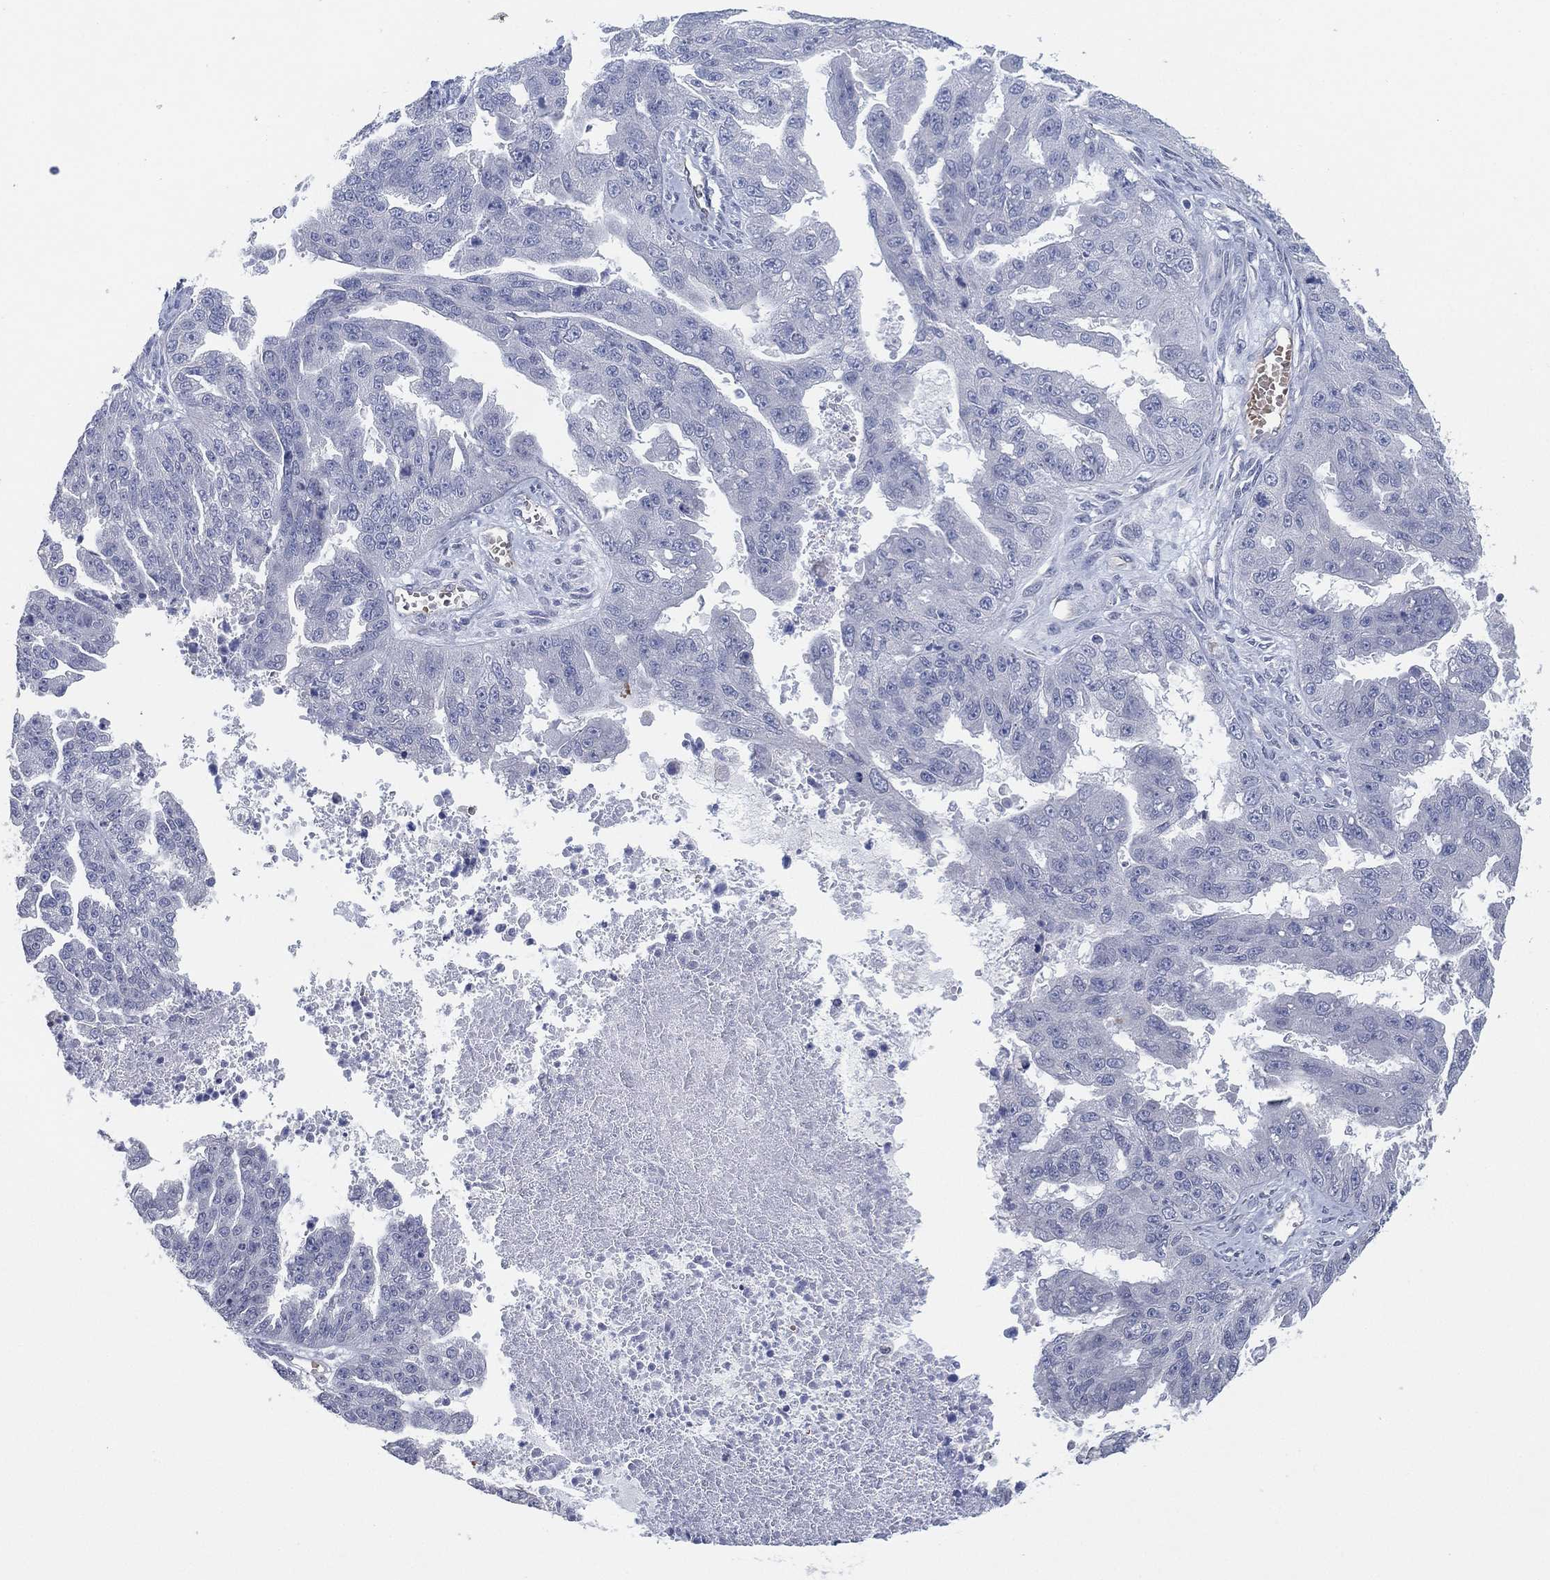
{"staining": {"intensity": "negative", "quantity": "none", "location": "none"}, "tissue": "ovarian cancer", "cell_type": "Tumor cells", "image_type": "cancer", "snomed": [{"axis": "morphology", "description": "Cystadenocarcinoma, serous, NOS"}, {"axis": "topography", "description": "Ovary"}], "caption": "Immunohistochemical staining of human ovarian serous cystadenocarcinoma exhibits no significant staining in tumor cells.", "gene": "CFTR", "patient": {"sex": "female", "age": 58}}